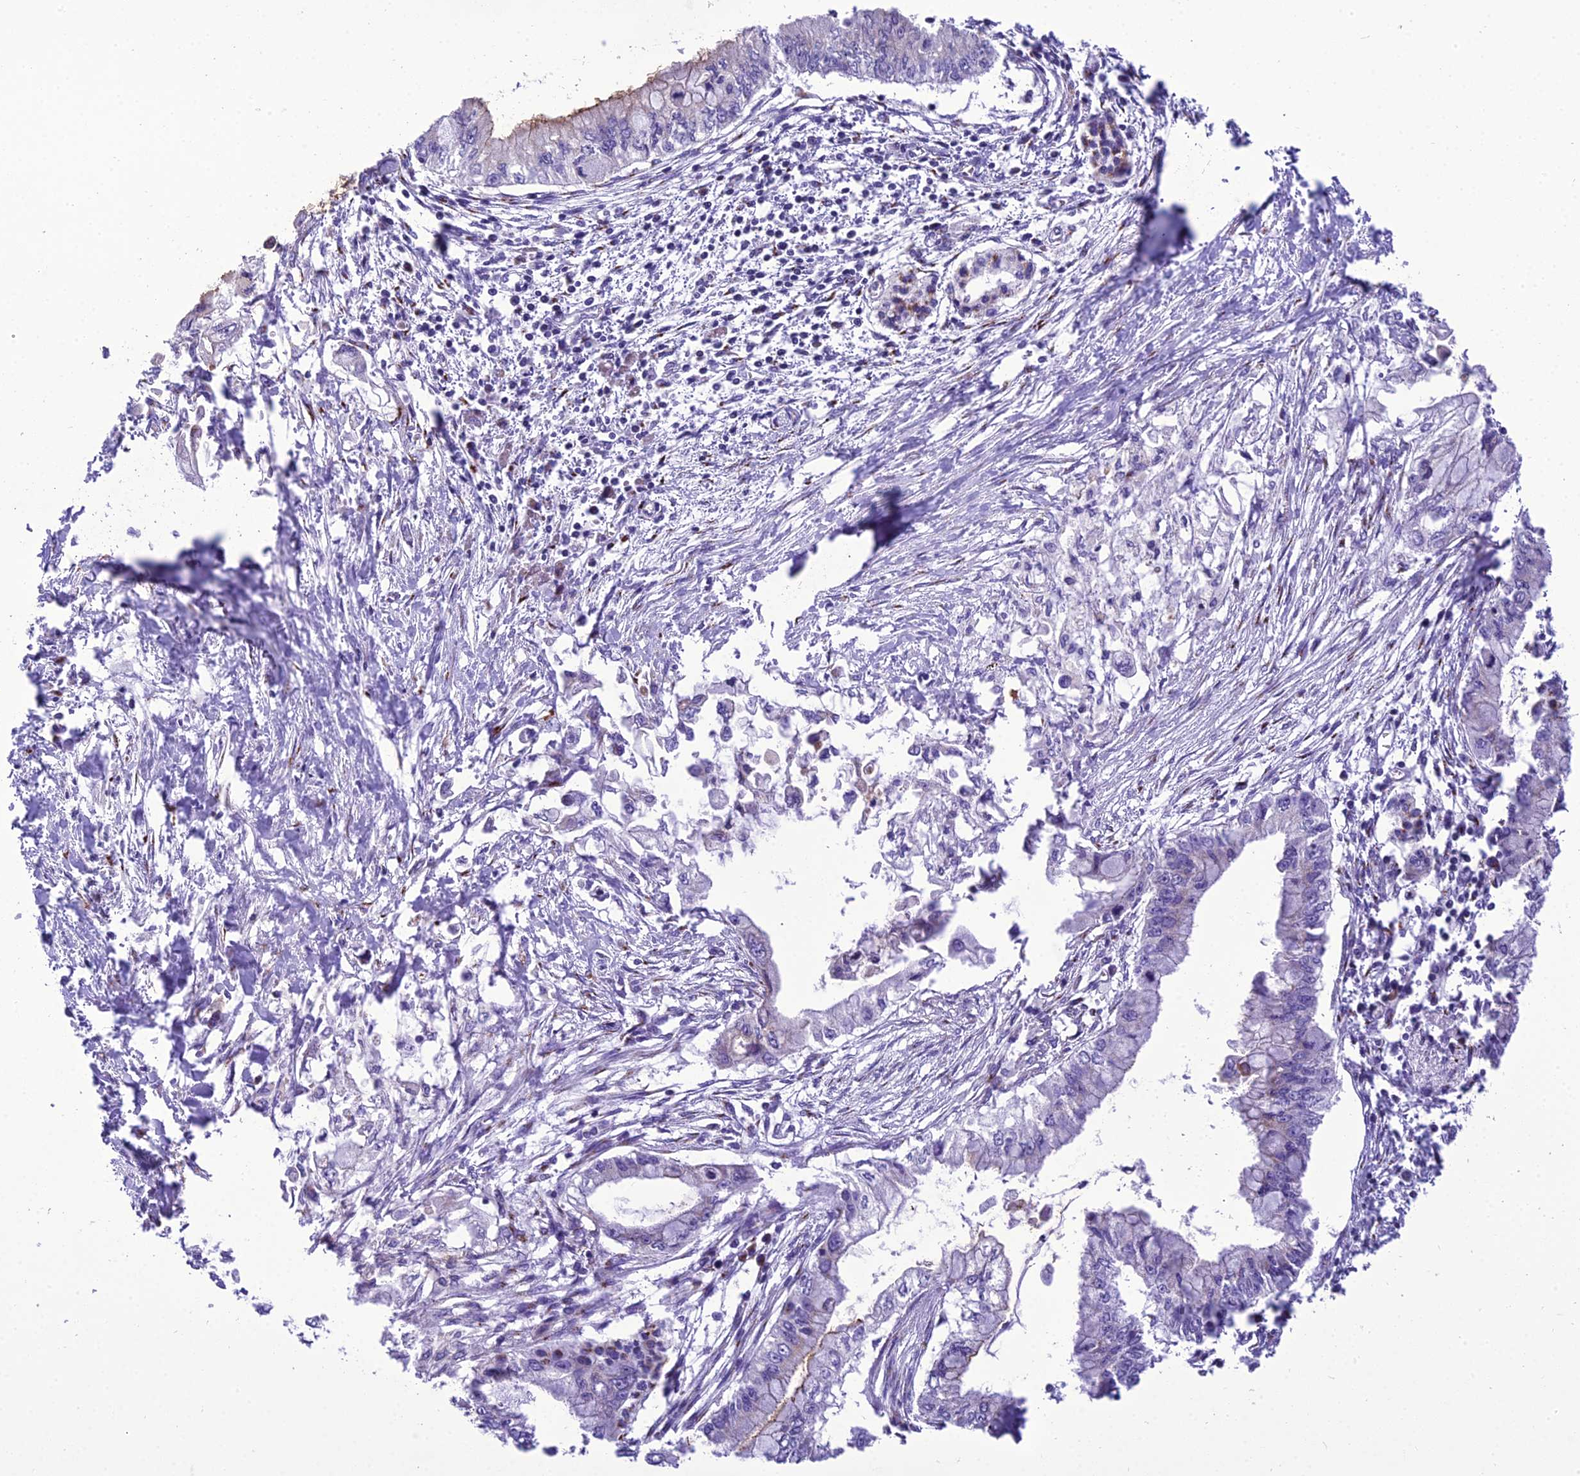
{"staining": {"intensity": "negative", "quantity": "none", "location": "none"}, "tissue": "pancreatic cancer", "cell_type": "Tumor cells", "image_type": "cancer", "snomed": [{"axis": "morphology", "description": "Adenocarcinoma, NOS"}, {"axis": "topography", "description": "Pancreas"}], "caption": "Tumor cells show no significant protein expression in pancreatic cancer (adenocarcinoma). (DAB (3,3'-diaminobenzidine) immunohistochemistry with hematoxylin counter stain).", "gene": "GOLM2", "patient": {"sex": "male", "age": 48}}